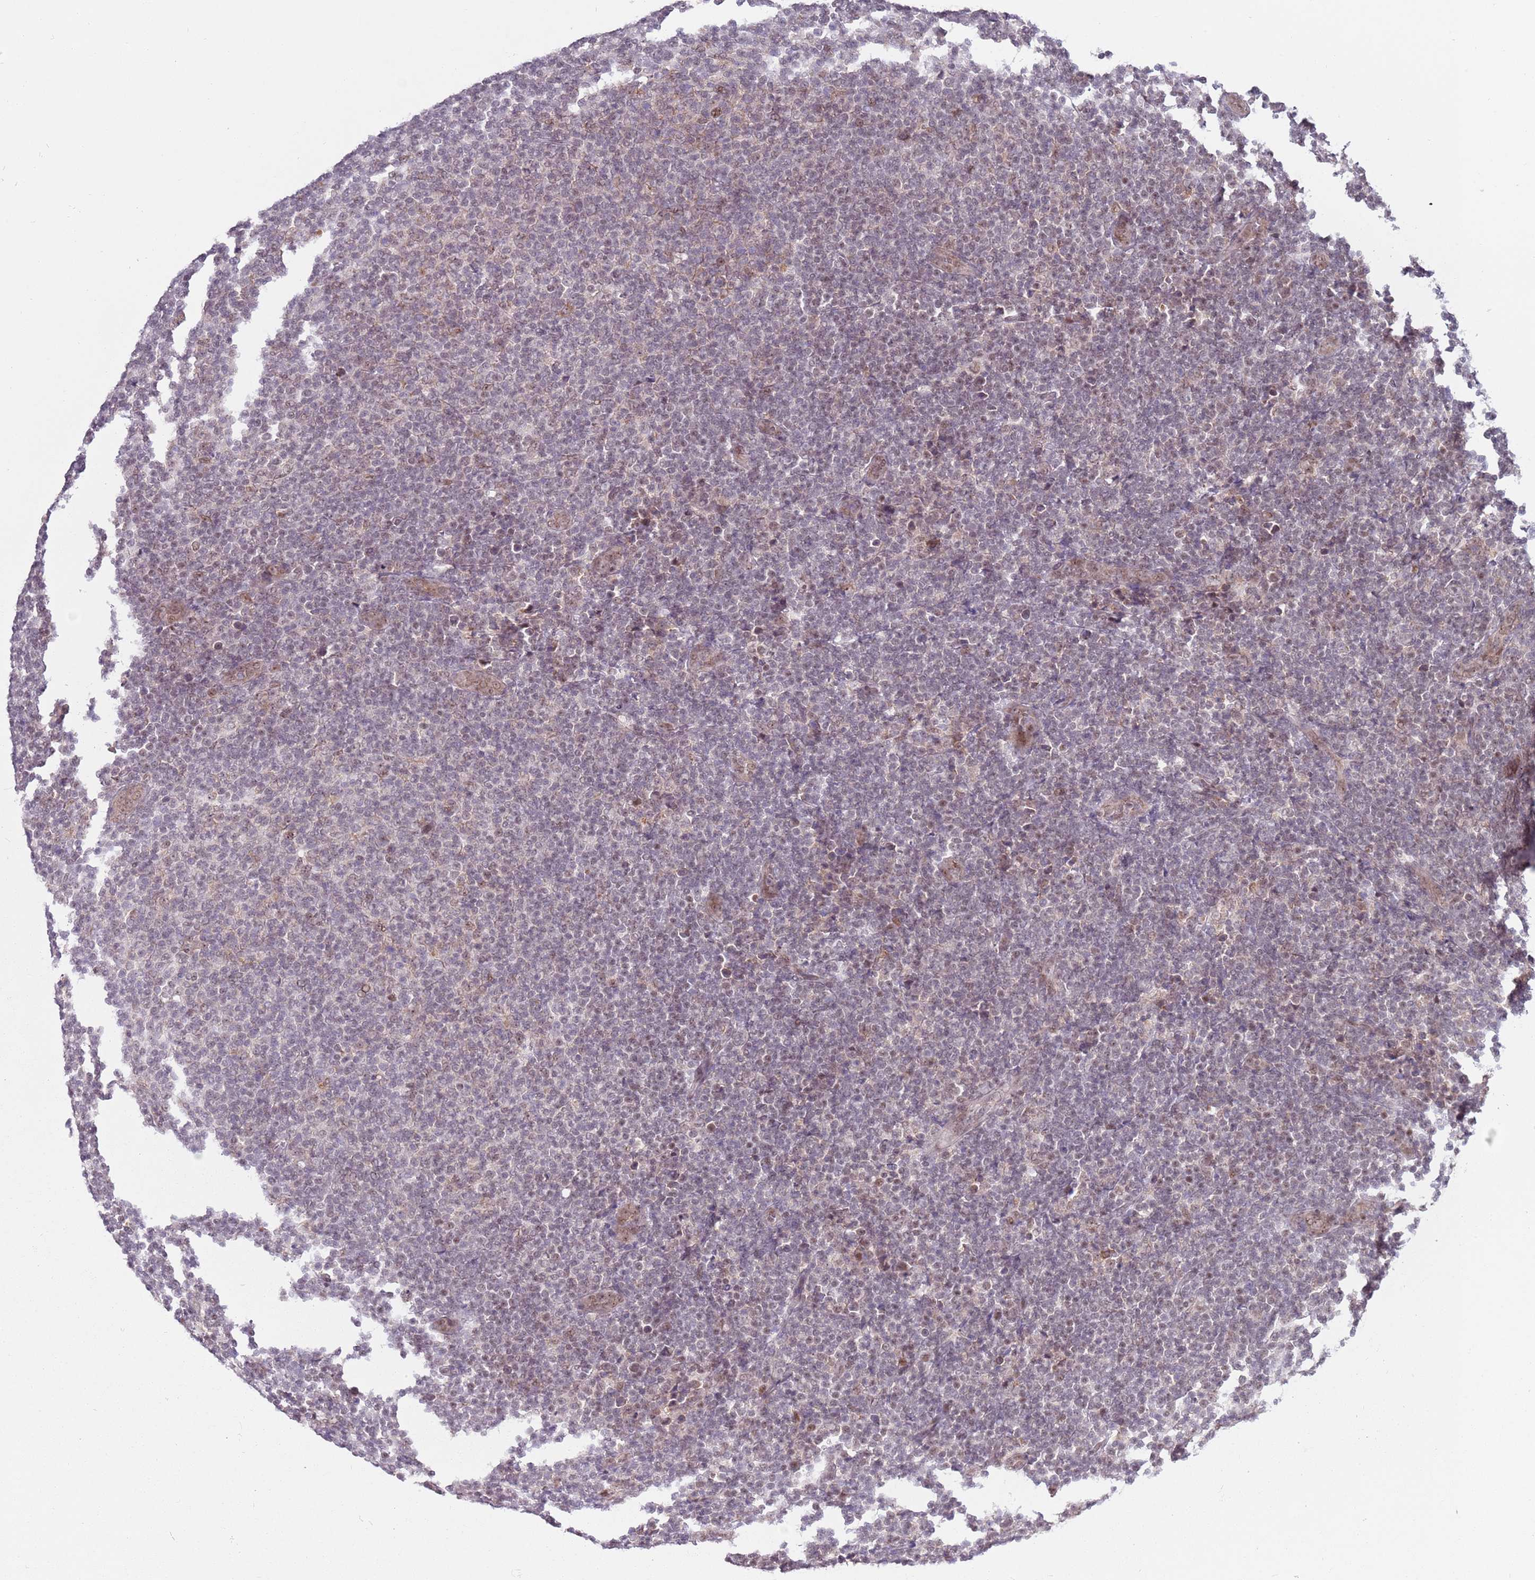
{"staining": {"intensity": "weak", "quantity": "<25%", "location": "nuclear"}, "tissue": "lymphoma", "cell_type": "Tumor cells", "image_type": "cancer", "snomed": [{"axis": "morphology", "description": "Malignant lymphoma, non-Hodgkin's type, Low grade"}, {"axis": "topography", "description": "Lymph node"}], "caption": "An IHC photomicrograph of malignant lymphoma, non-Hodgkin's type (low-grade) is shown. There is no staining in tumor cells of malignant lymphoma, non-Hodgkin's type (low-grade).", "gene": "SLC25A32", "patient": {"sex": "male", "age": 66}}